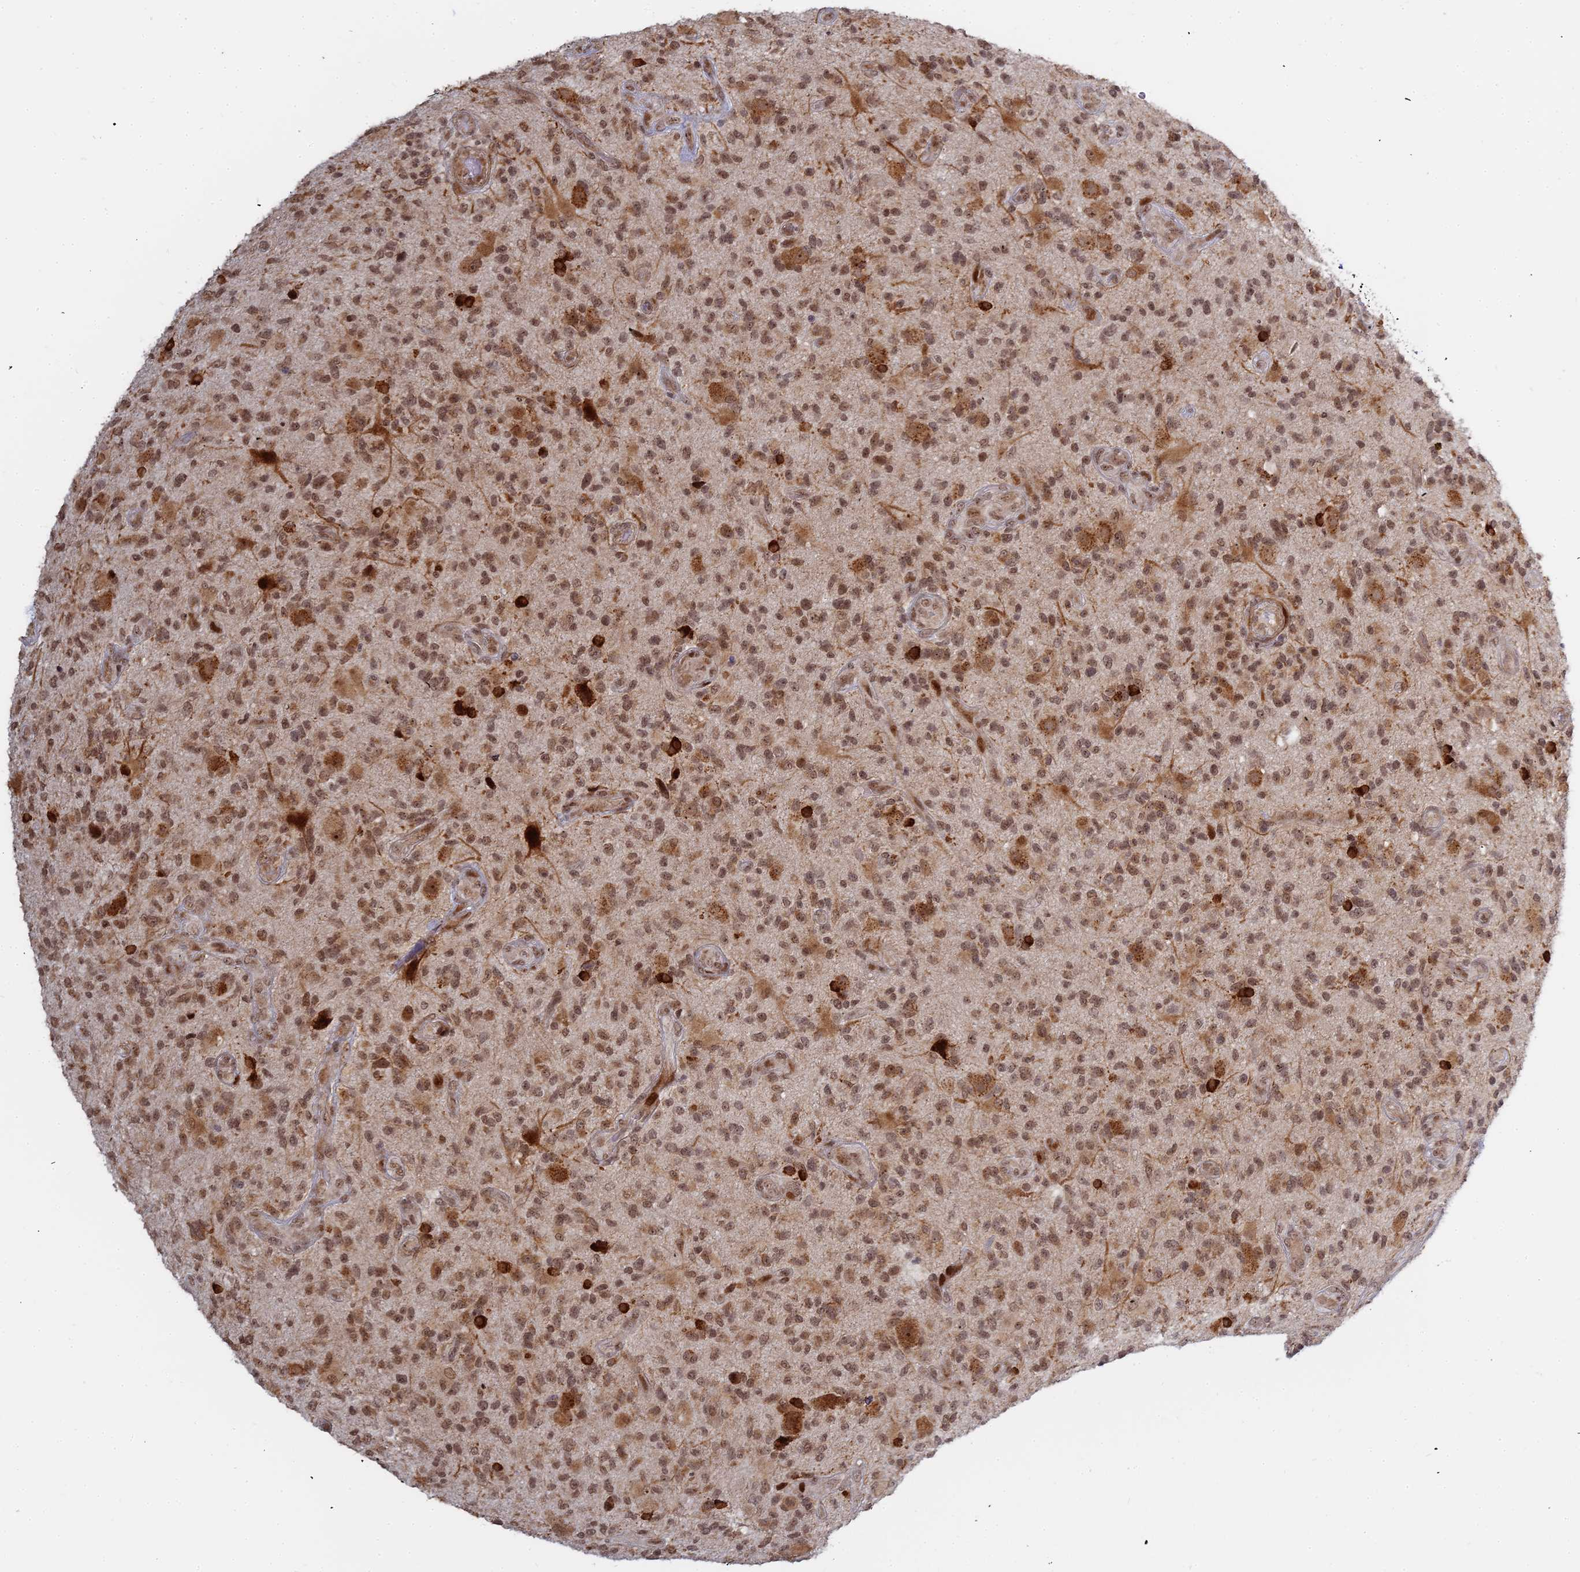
{"staining": {"intensity": "moderate", "quantity": ">75%", "location": "nuclear"}, "tissue": "glioma", "cell_type": "Tumor cells", "image_type": "cancer", "snomed": [{"axis": "morphology", "description": "Glioma, malignant, High grade"}, {"axis": "topography", "description": "Brain"}], "caption": "Human malignant glioma (high-grade) stained with a brown dye displays moderate nuclear positive staining in approximately >75% of tumor cells.", "gene": "ABCA2", "patient": {"sex": "male", "age": 47}}